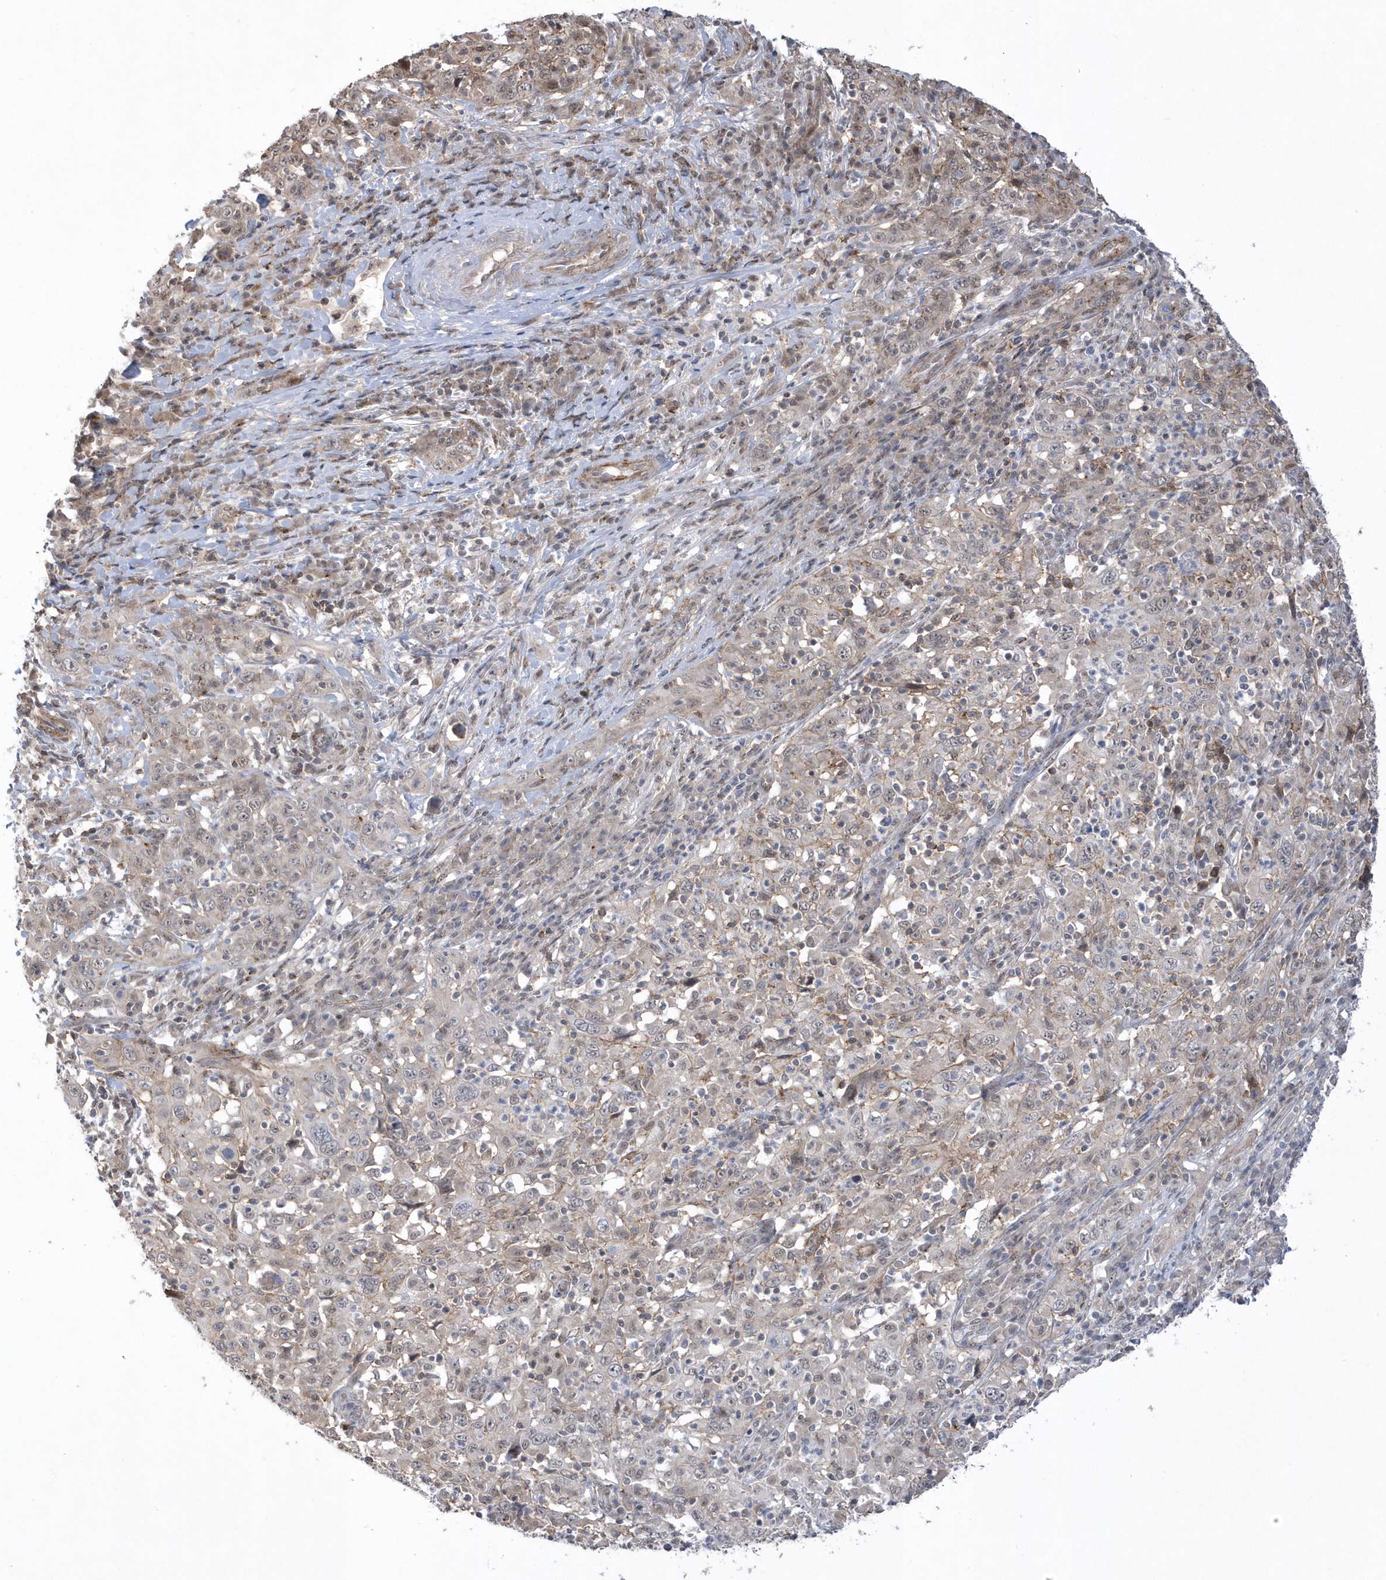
{"staining": {"intensity": "weak", "quantity": "25%-75%", "location": "cytoplasmic/membranous"}, "tissue": "cervical cancer", "cell_type": "Tumor cells", "image_type": "cancer", "snomed": [{"axis": "morphology", "description": "Squamous cell carcinoma, NOS"}, {"axis": "topography", "description": "Cervix"}], "caption": "IHC image of neoplastic tissue: human squamous cell carcinoma (cervical) stained using immunohistochemistry displays low levels of weak protein expression localized specifically in the cytoplasmic/membranous of tumor cells, appearing as a cytoplasmic/membranous brown color.", "gene": "CRIP3", "patient": {"sex": "female", "age": 46}}